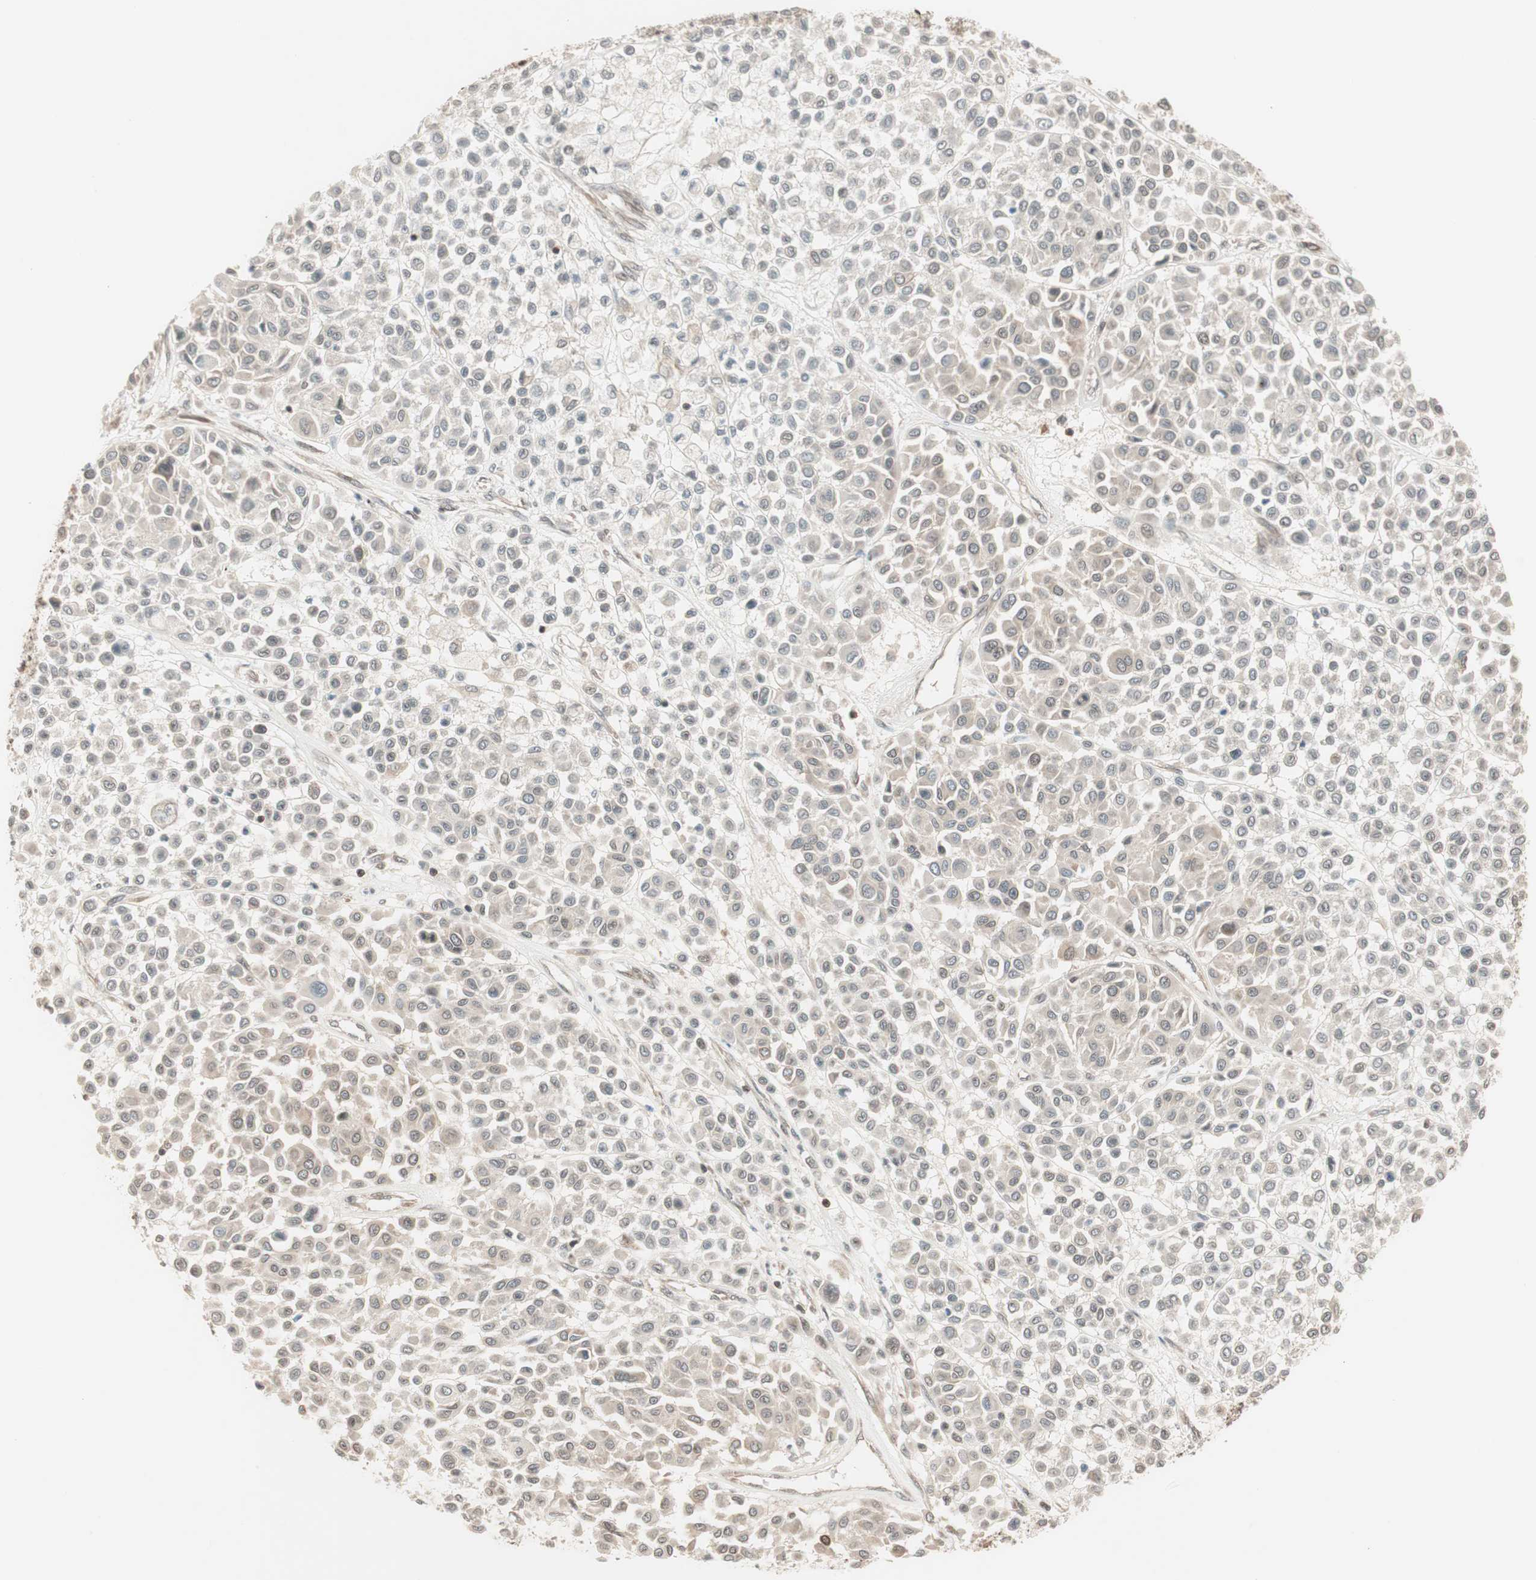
{"staining": {"intensity": "weak", "quantity": "<25%", "location": "cytoplasmic/membranous"}, "tissue": "melanoma", "cell_type": "Tumor cells", "image_type": "cancer", "snomed": [{"axis": "morphology", "description": "Malignant melanoma, Metastatic site"}, {"axis": "topography", "description": "Soft tissue"}], "caption": "Immunohistochemical staining of malignant melanoma (metastatic site) displays no significant positivity in tumor cells.", "gene": "UBE2I", "patient": {"sex": "male", "age": 41}}